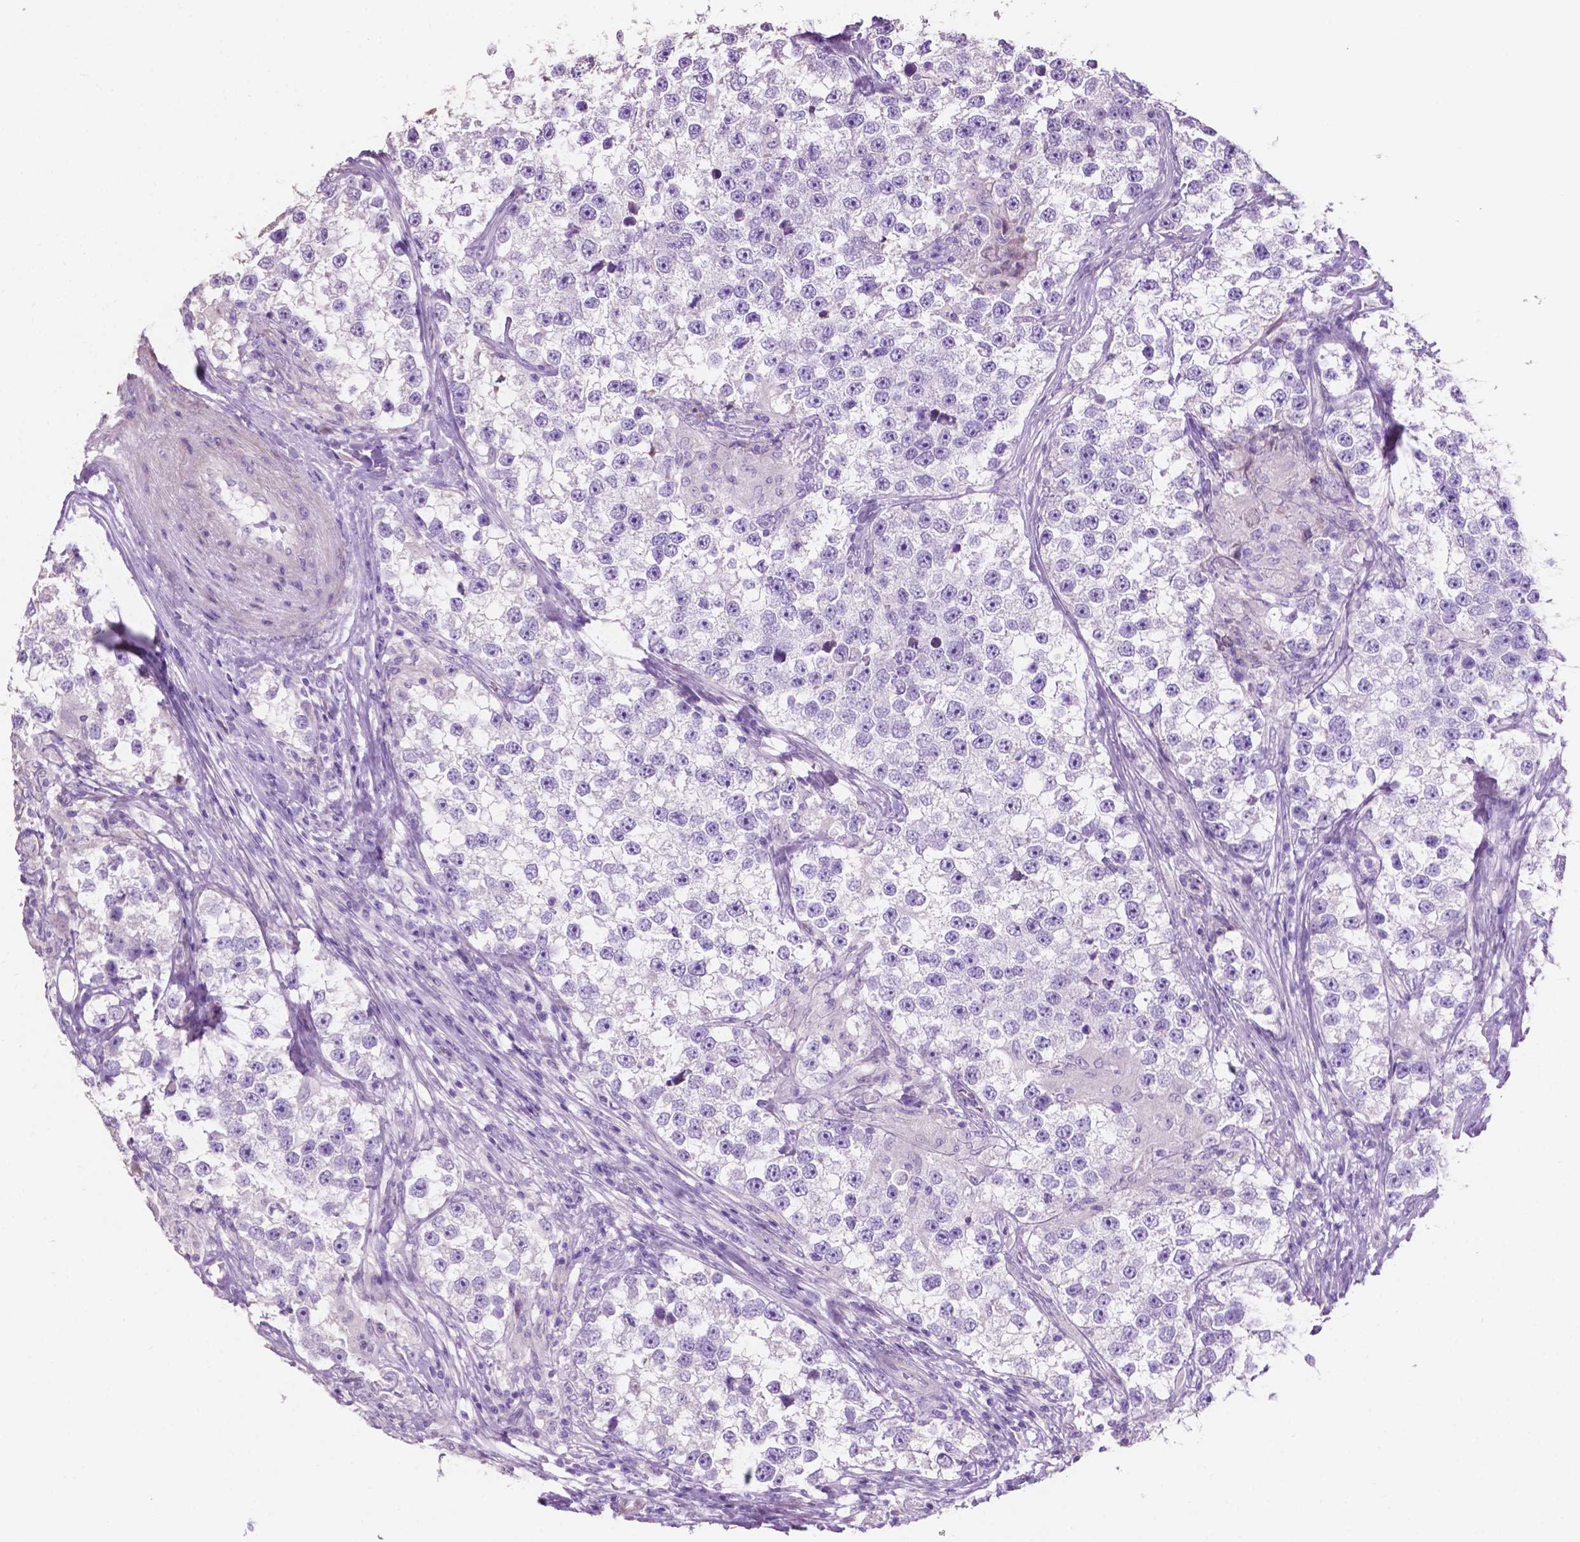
{"staining": {"intensity": "negative", "quantity": "none", "location": "none"}, "tissue": "testis cancer", "cell_type": "Tumor cells", "image_type": "cancer", "snomed": [{"axis": "morphology", "description": "Seminoma, NOS"}, {"axis": "topography", "description": "Testis"}], "caption": "The micrograph reveals no staining of tumor cells in testis seminoma.", "gene": "CLDN17", "patient": {"sex": "male", "age": 46}}